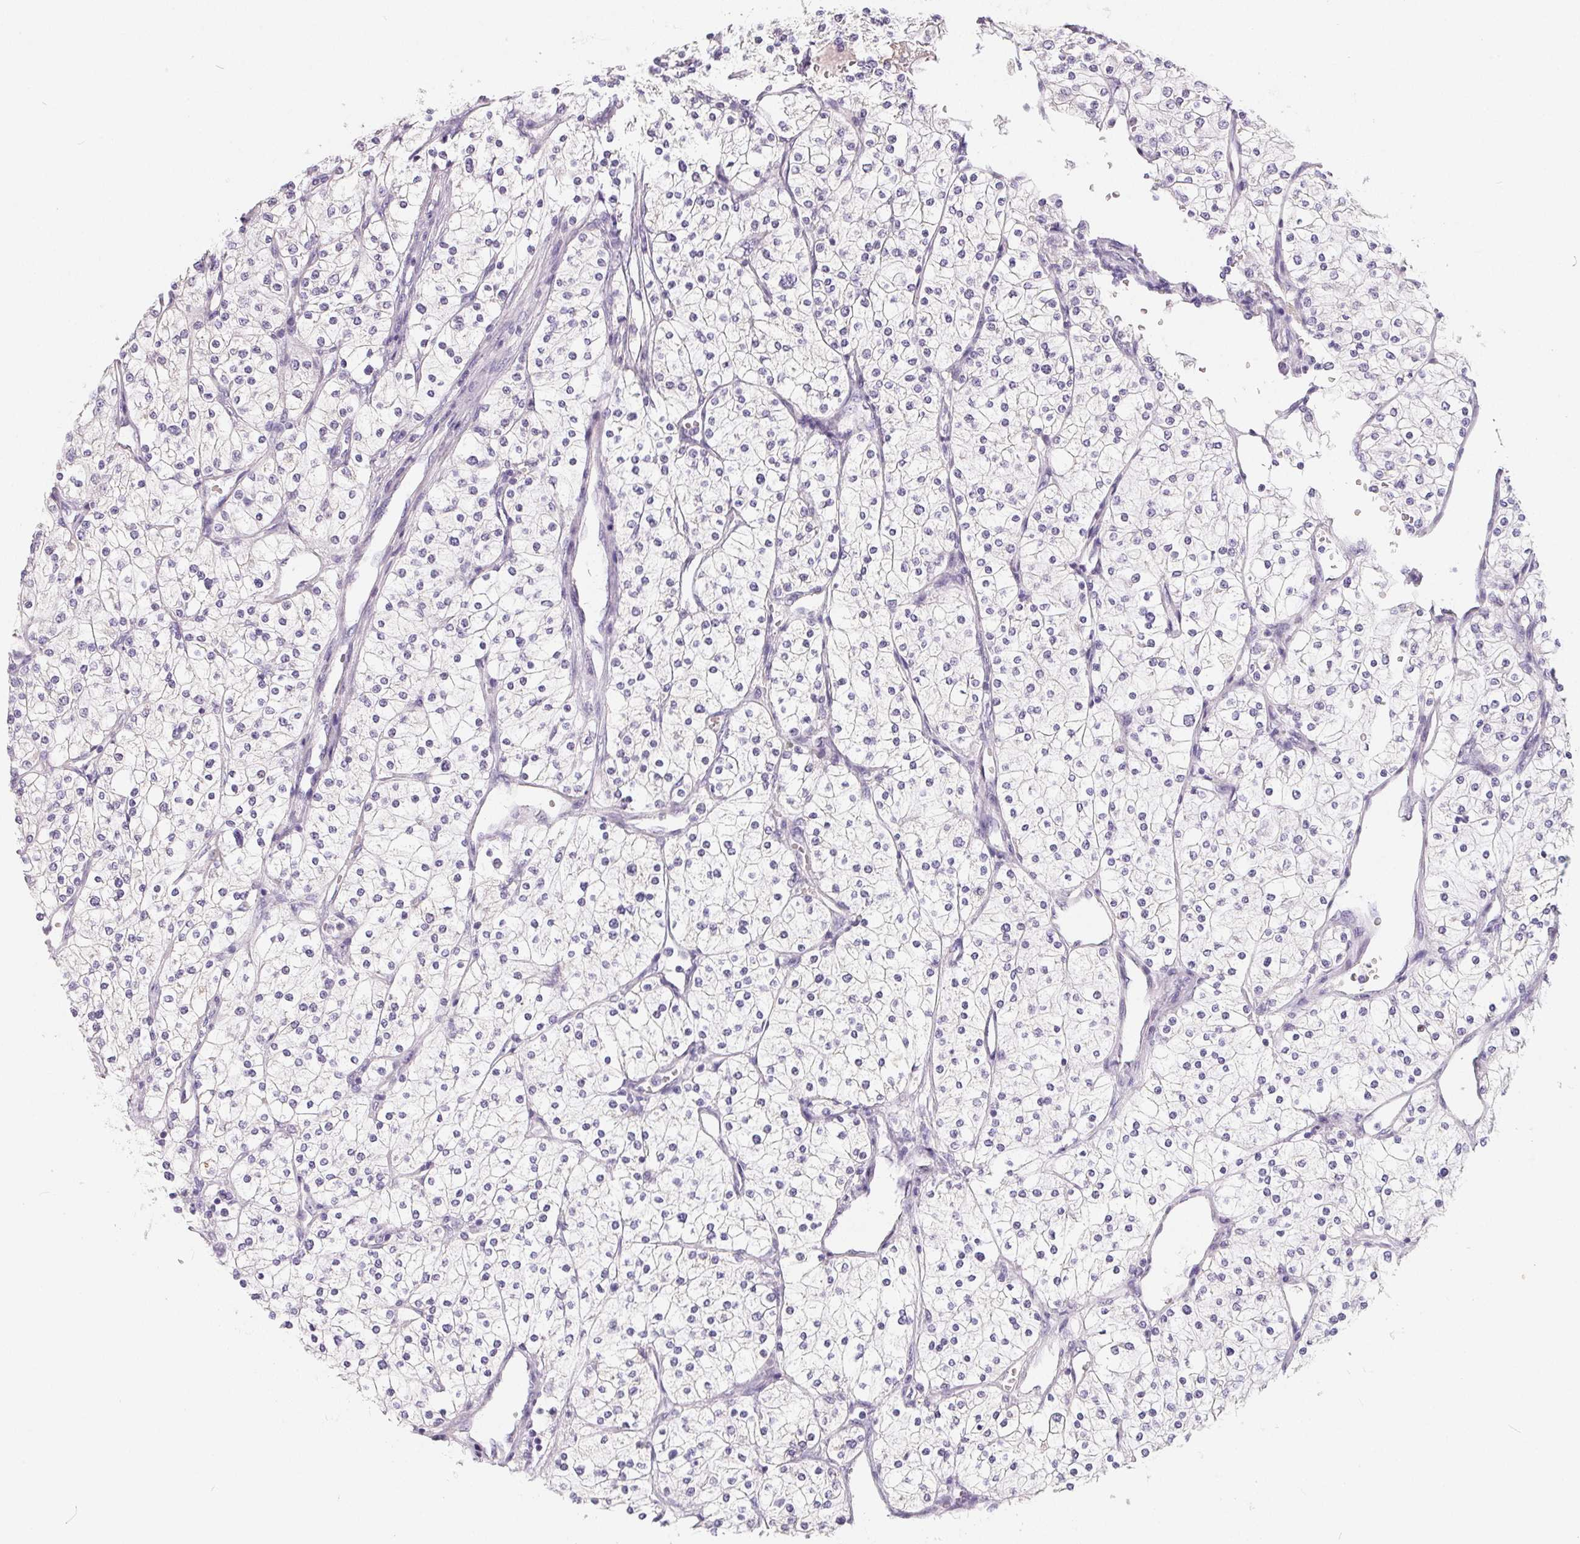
{"staining": {"intensity": "negative", "quantity": "none", "location": "none"}, "tissue": "renal cancer", "cell_type": "Tumor cells", "image_type": "cancer", "snomed": [{"axis": "morphology", "description": "Adenocarcinoma, NOS"}, {"axis": "topography", "description": "Kidney"}], "caption": "Image shows no protein staining in tumor cells of renal adenocarcinoma tissue. (Immunohistochemistry, brightfield microscopy, high magnification).", "gene": "FDX1", "patient": {"sex": "male", "age": 80}}